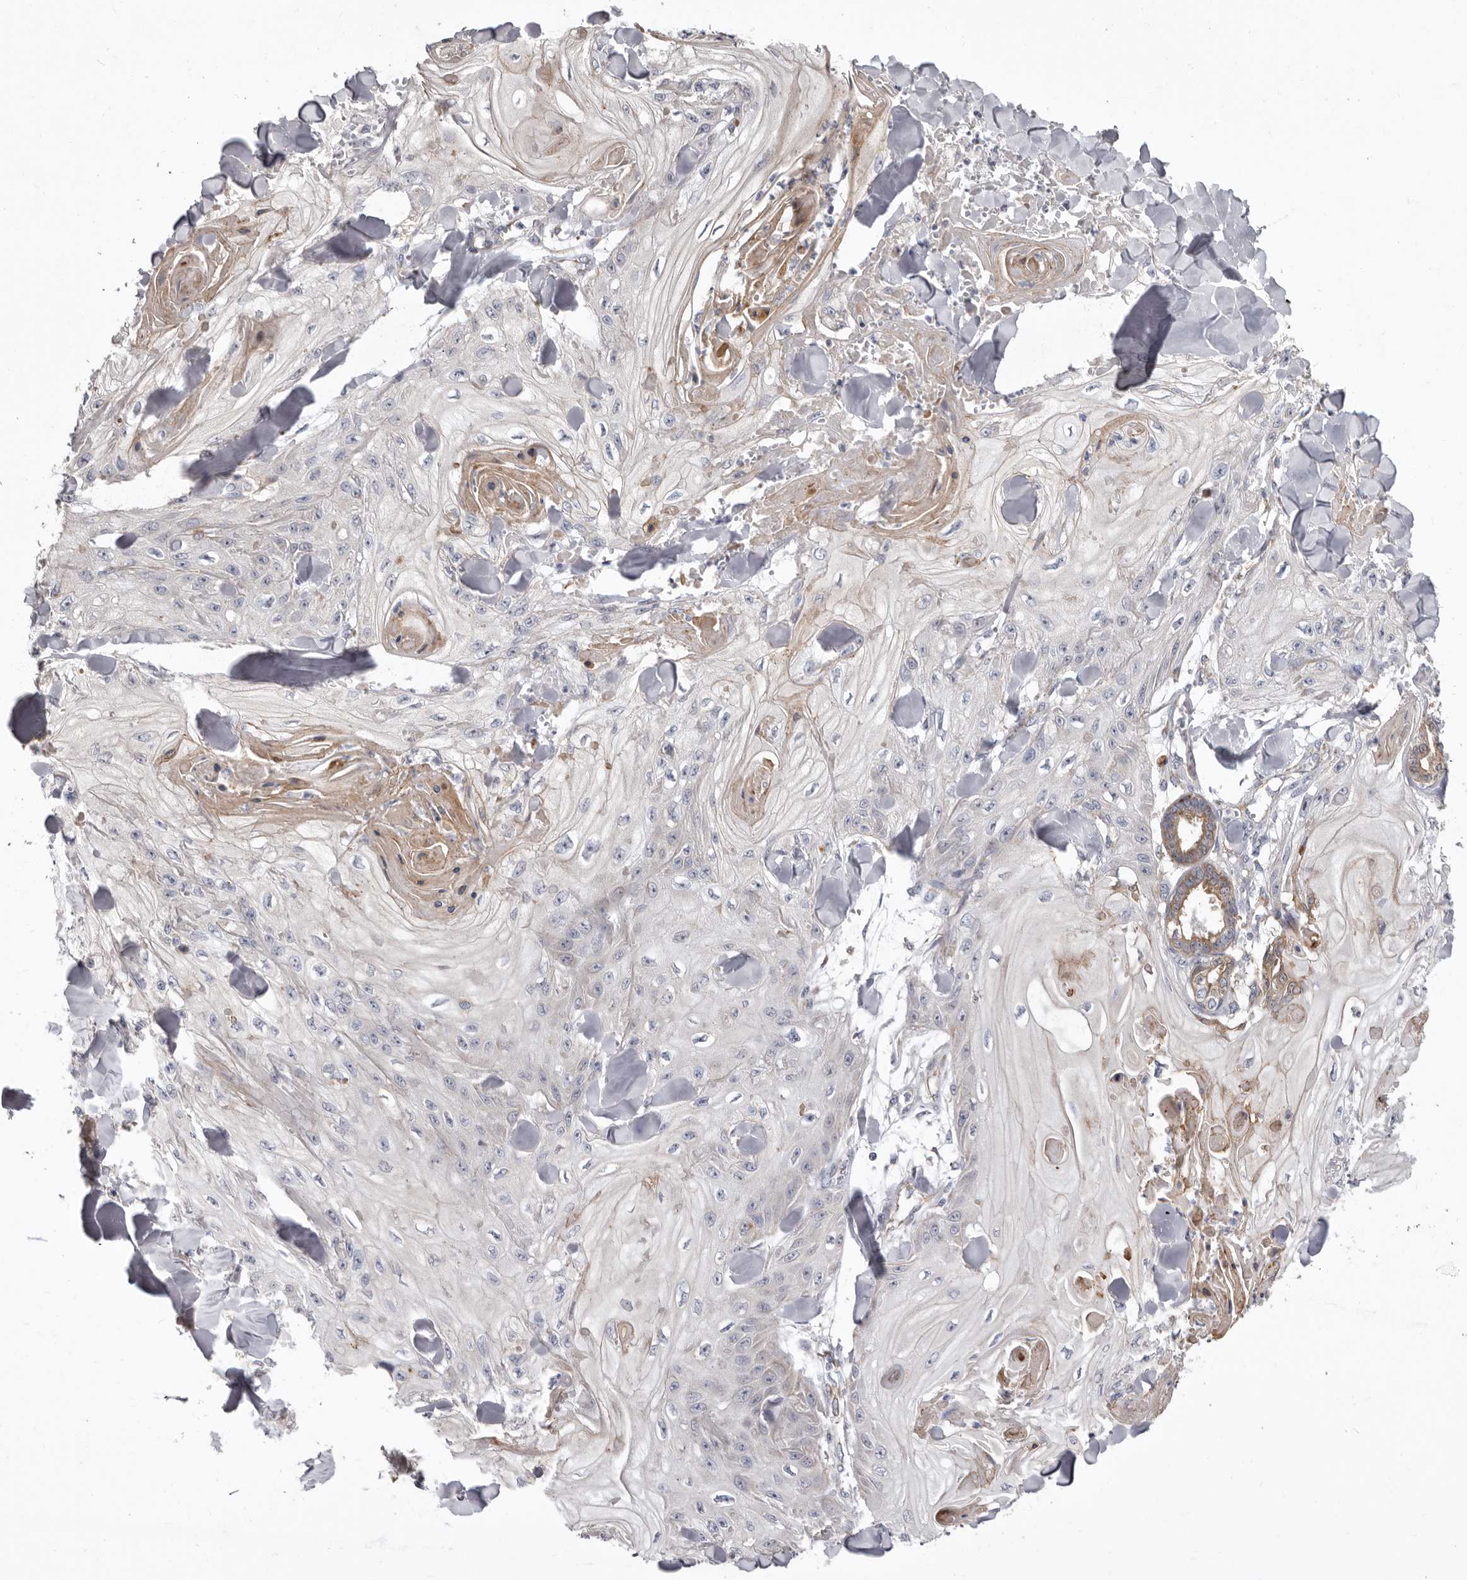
{"staining": {"intensity": "weak", "quantity": "<25%", "location": "cytoplasmic/membranous"}, "tissue": "skin cancer", "cell_type": "Tumor cells", "image_type": "cancer", "snomed": [{"axis": "morphology", "description": "Squamous cell carcinoma, NOS"}, {"axis": "topography", "description": "Skin"}], "caption": "There is no significant positivity in tumor cells of skin squamous cell carcinoma.", "gene": "FMO2", "patient": {"sex": "male", "age": 74}}